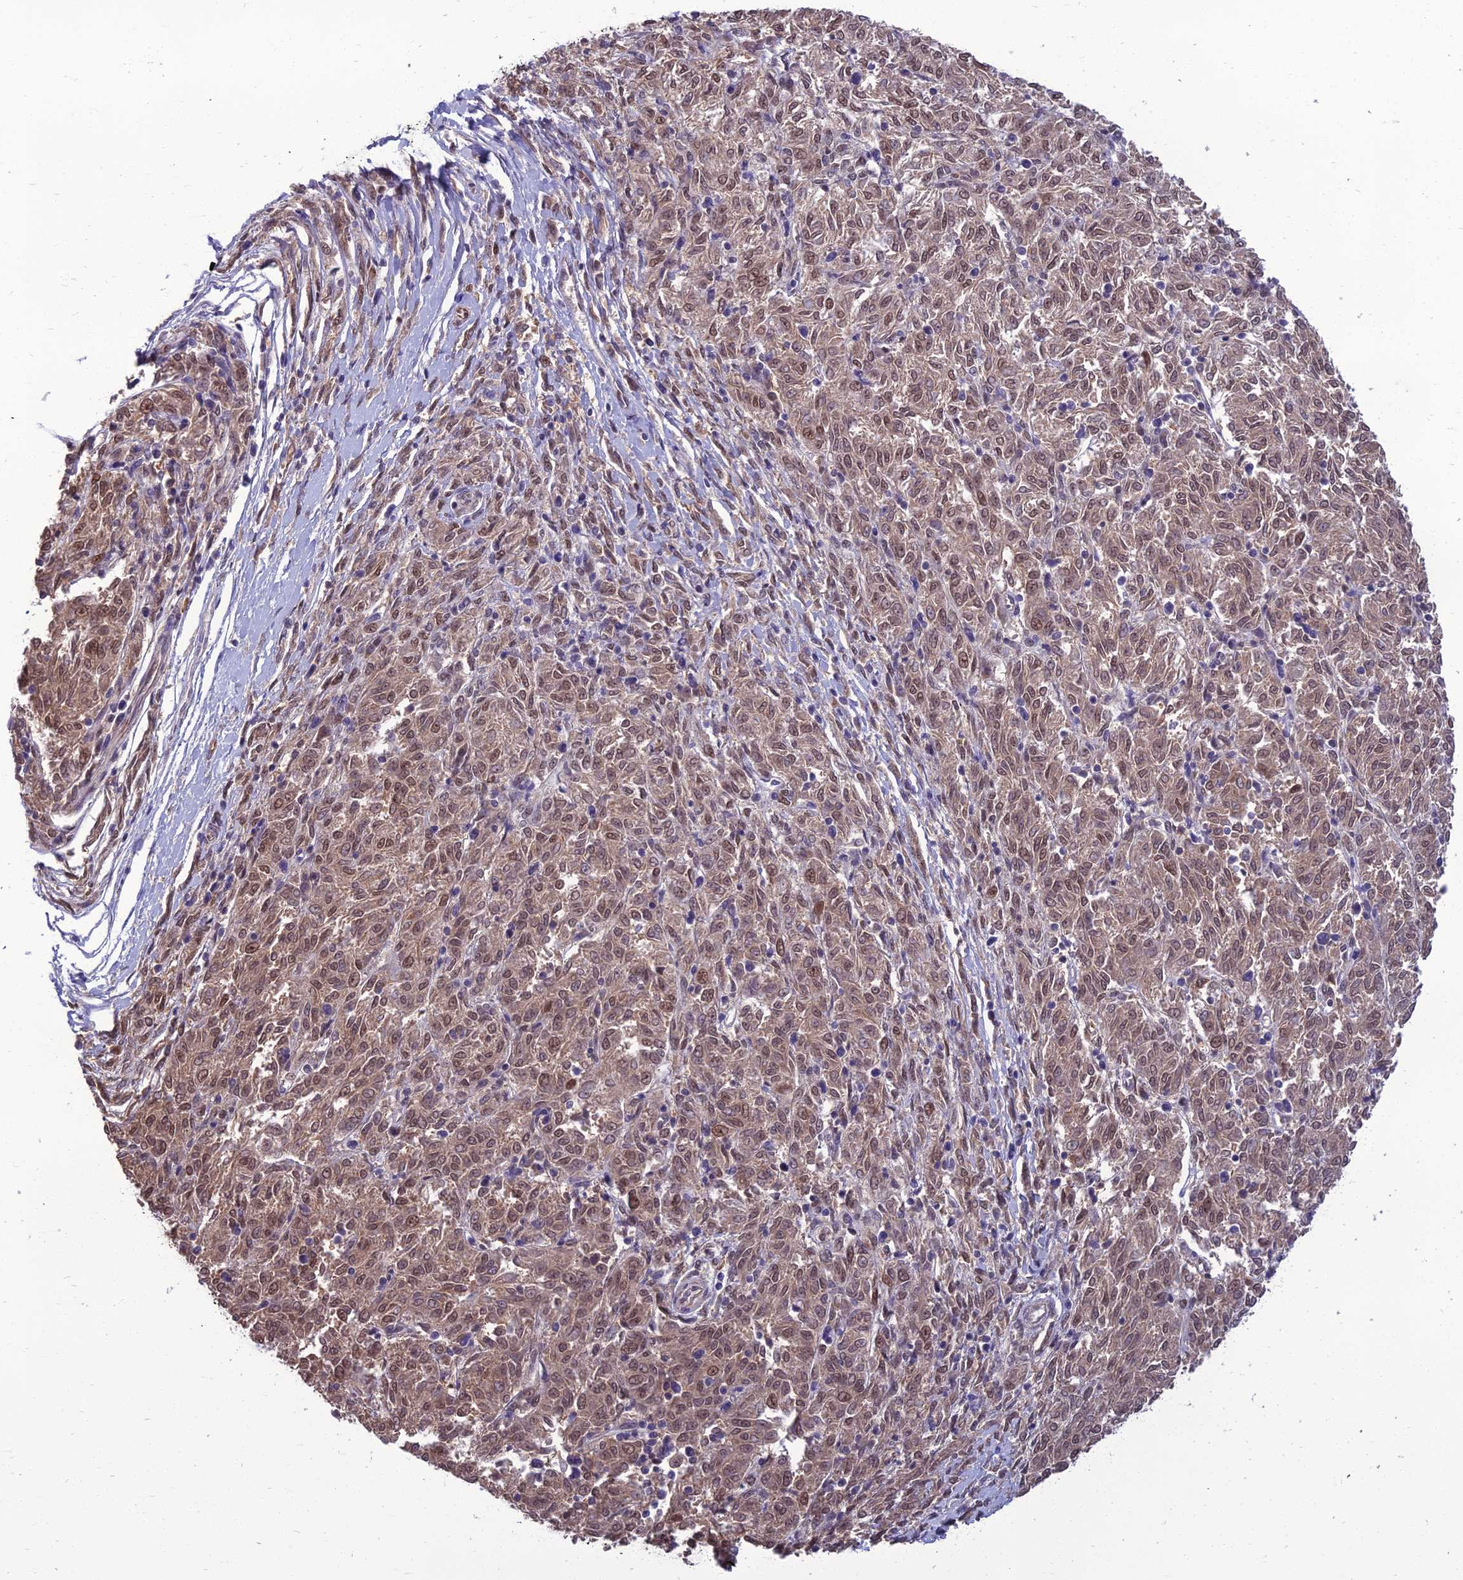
{"staining": {"intensity": "moderate", "quantity": ">75%", "location": "cytoplasmic/membranous,nuclear"}, "tissue": "melanoma", "cell_type": "Tumor cells", "image_type": "cancer", "snomed": [{"axis": "morphology", "description": "Malignant melanoma, NOS"}, {"axis": "topography", "description": "Skin"}], "caption": "Tumor cells reveal medium levels of moderate cytoplasmic/membranous and nuclear expression in about >75% of cells in melanoma. (IHC, brightfield microscopy, high magnification).", "gene": "NR4A3", "patient": {"sex": "female", "age": 72}}